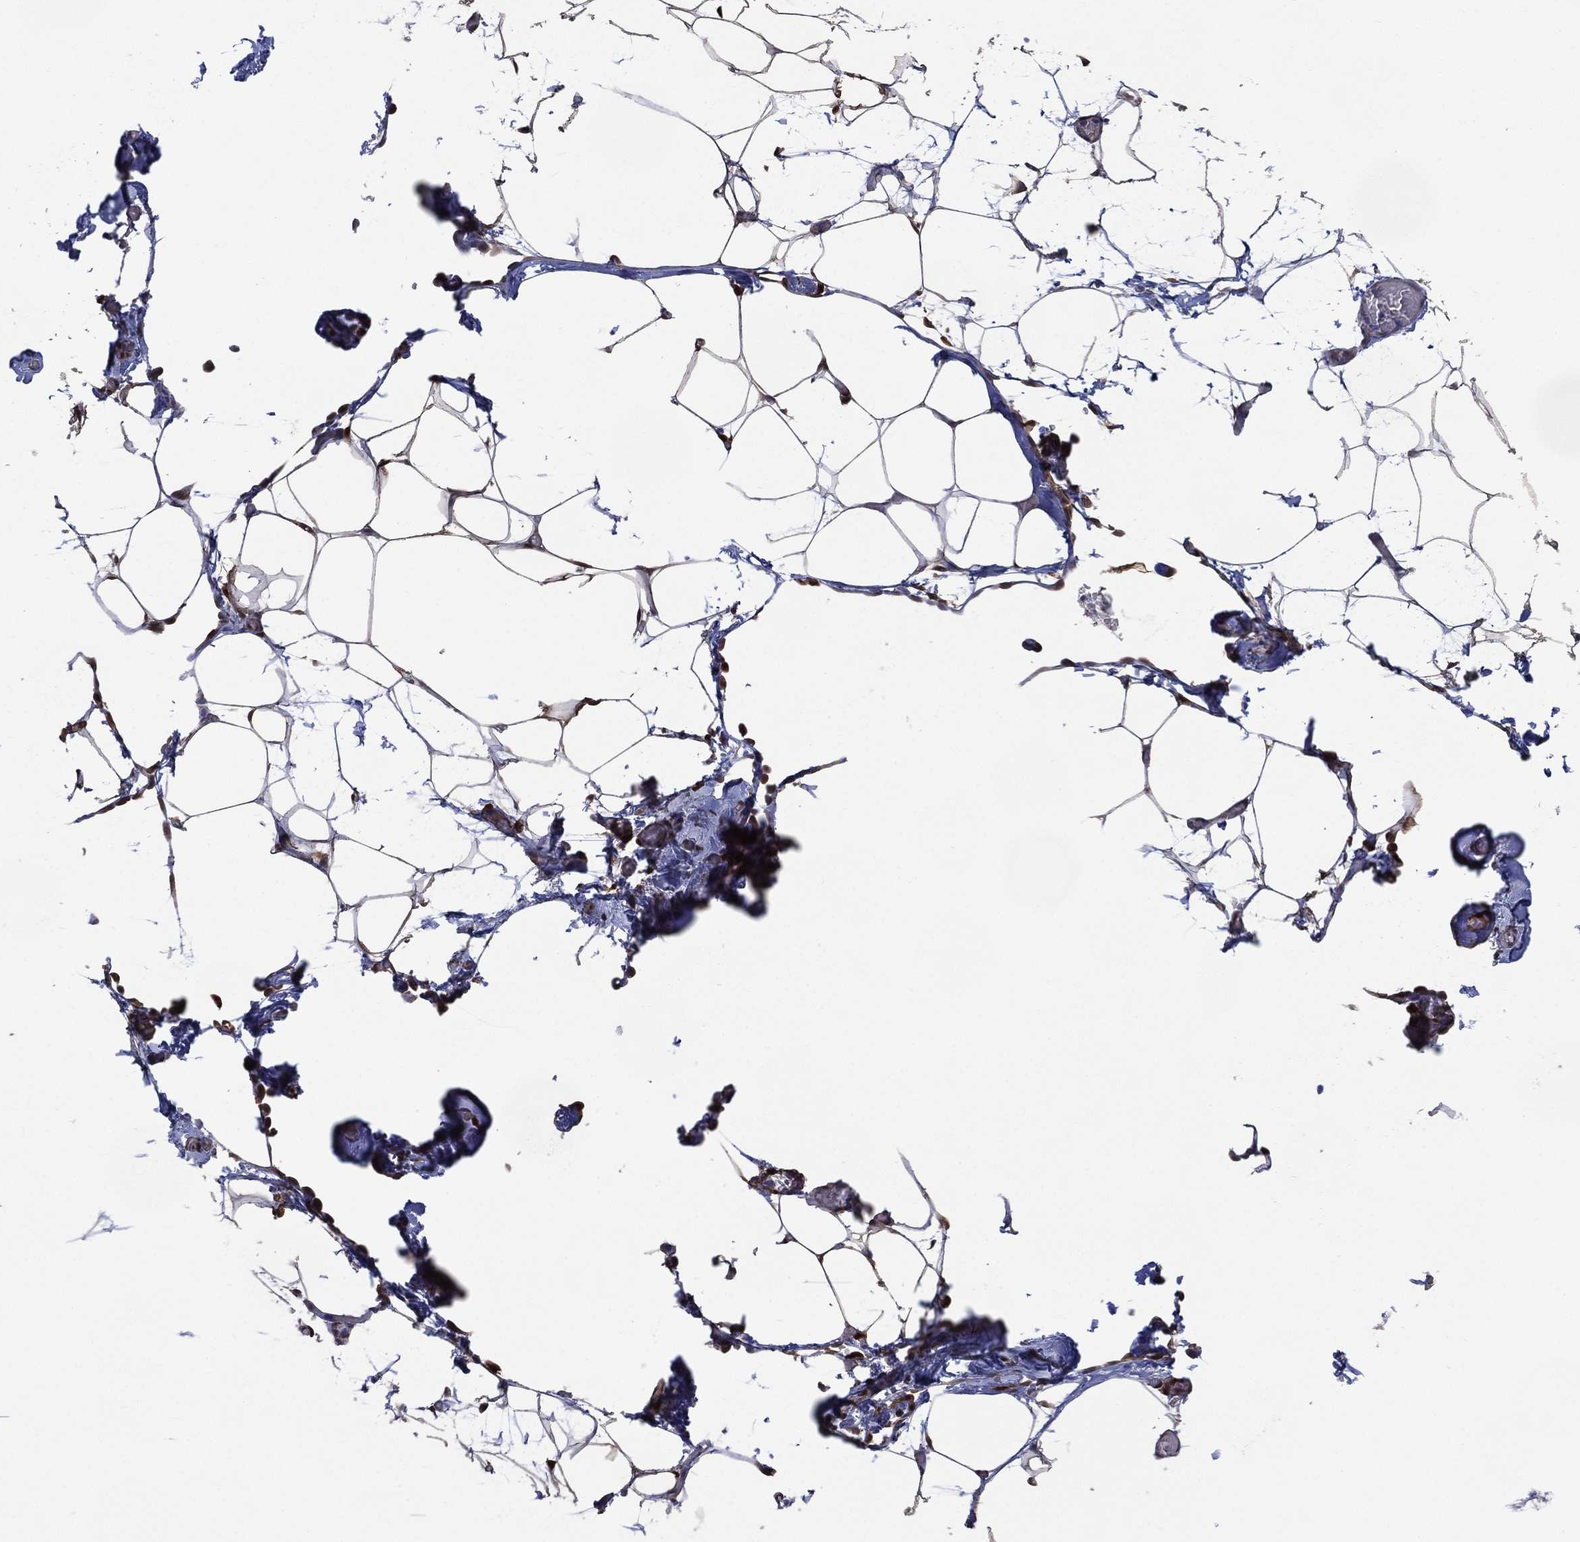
{"staining": {"intensity": "negative", "quantity": "none", "location": "none"}, "tissue": "adipose tissue", "cell_type": "Adipocytes", "image_type": "normal", "snomed": [{"axis": "morphology", "description": "Normal tissue, NOS"}, {"axis": "topography", "description": "Adipose tissue"}], "caption": "IHC image of normal human adipose tissue stained for a protein (brown), which exhibits no staining in adipocytes.", "gene": "AK1", "patient": {"sex": "male", "age": 57}}